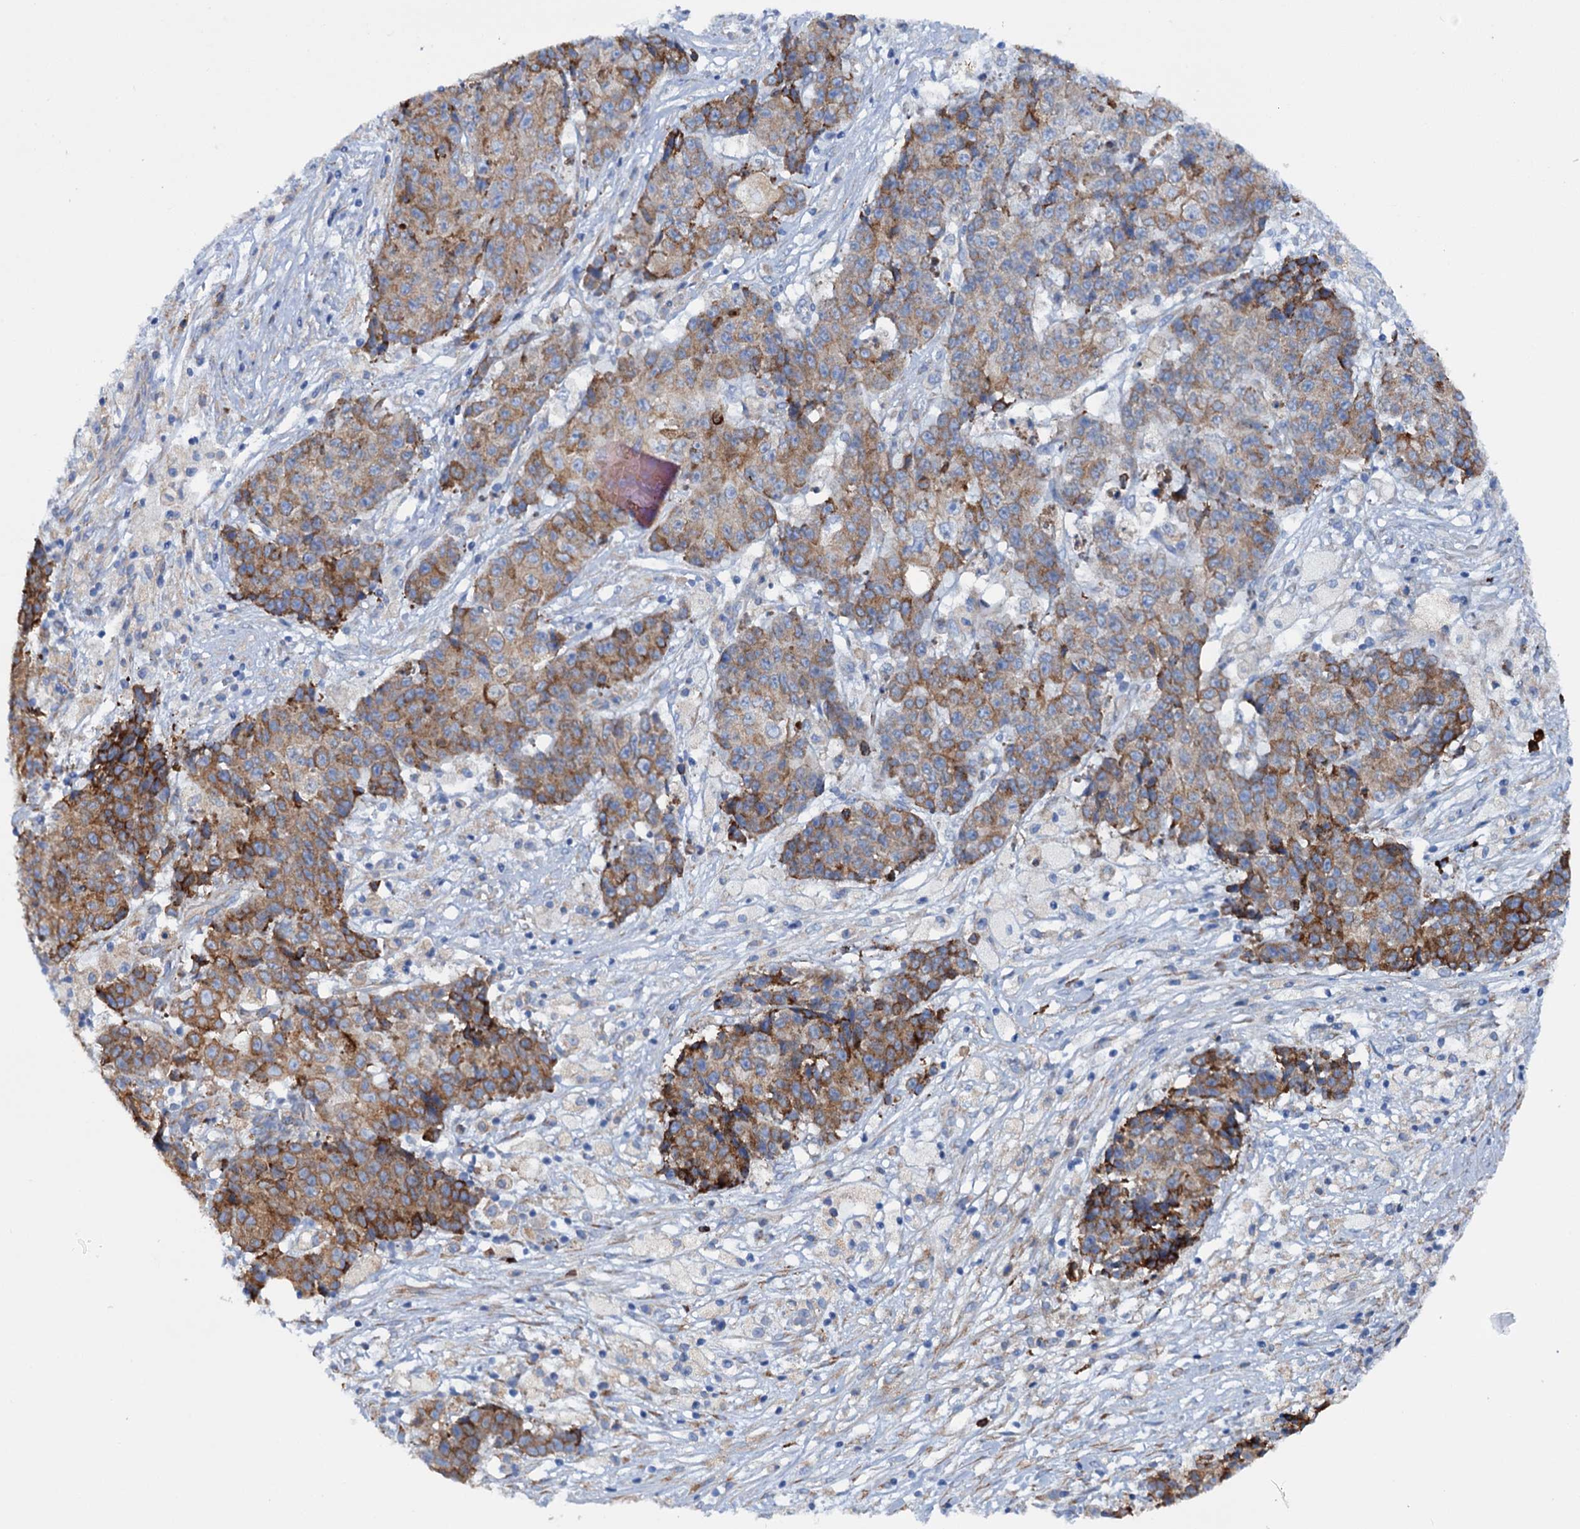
{"staining": {"intensity": "strong", "quantity": "25%-75%", "location": "cytoplasmic/membranous"}, "tissue": "ovarian cancer", "cell_type": "Tumor cells", "image_type": "cancer", "snomed": [{"axis": "morphology", "description": "Carcinoma, endometroid"}, {"axis": "topography", "description": "Ovary"}], "caption": "A brown stain labels strong cytoplasmic/membranous expression of a protein in human ovarian cancer tumor cells.", "gene": "SHE", "patient": {"sex": "female", "age": 42}}